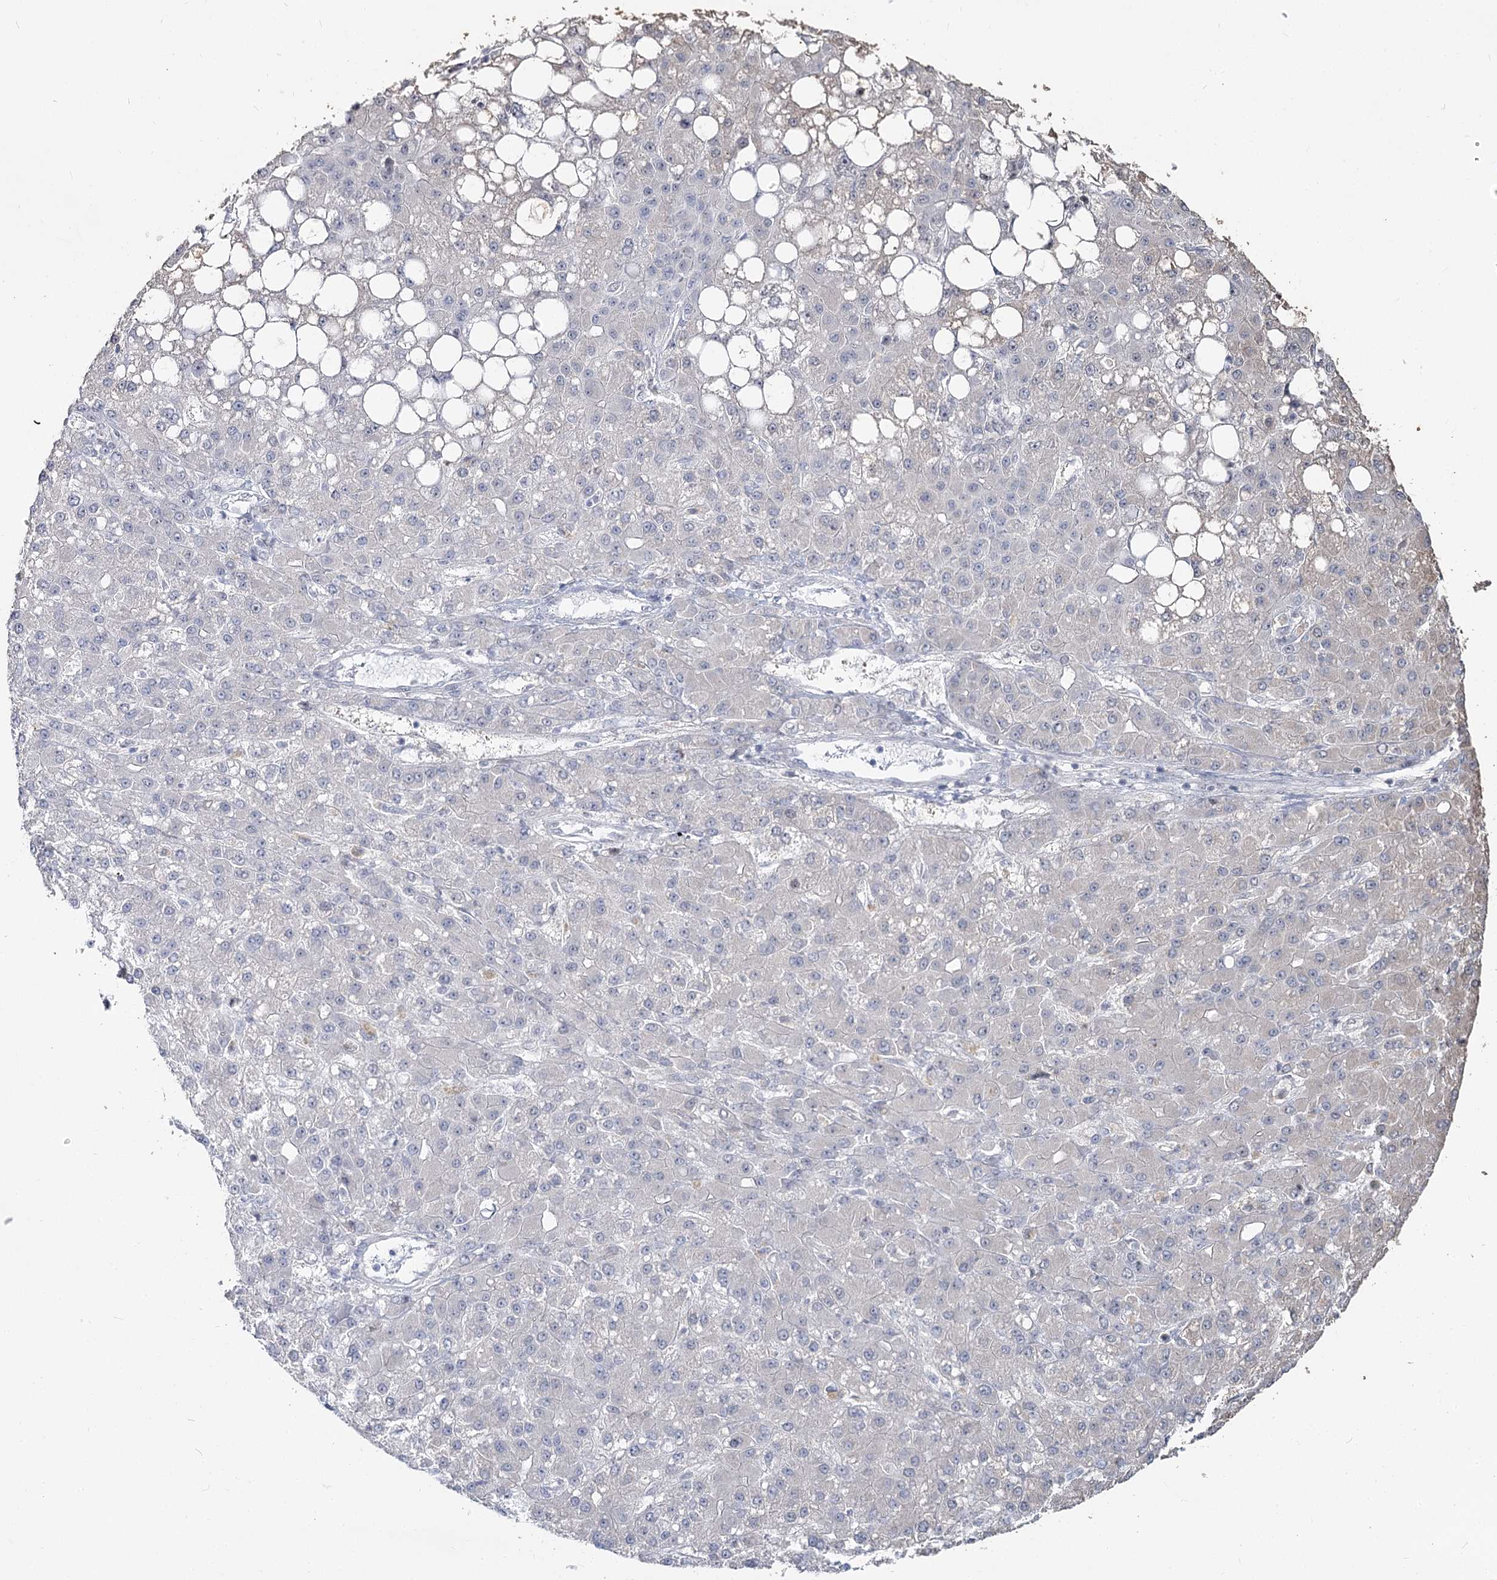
{"staining": {"intensity": "negative", "quantity": "none", "location": "none"}, "tissue": "liver cancer", "cell_type": "Tumor cells", "image_type": "cancer", "snomed": [{"axis": "morphology", "description": "Carcinoma, Hepatocellular, NOS"}, {"axis": "topography", "description": "Liver"}], "caption": "This is an immunohistochemistry (IHC) micrograph of liver cancer. There is no expression in tumor cells.", "gene": "RUFY4", "patient": {"sex": "male", "age": 67}}